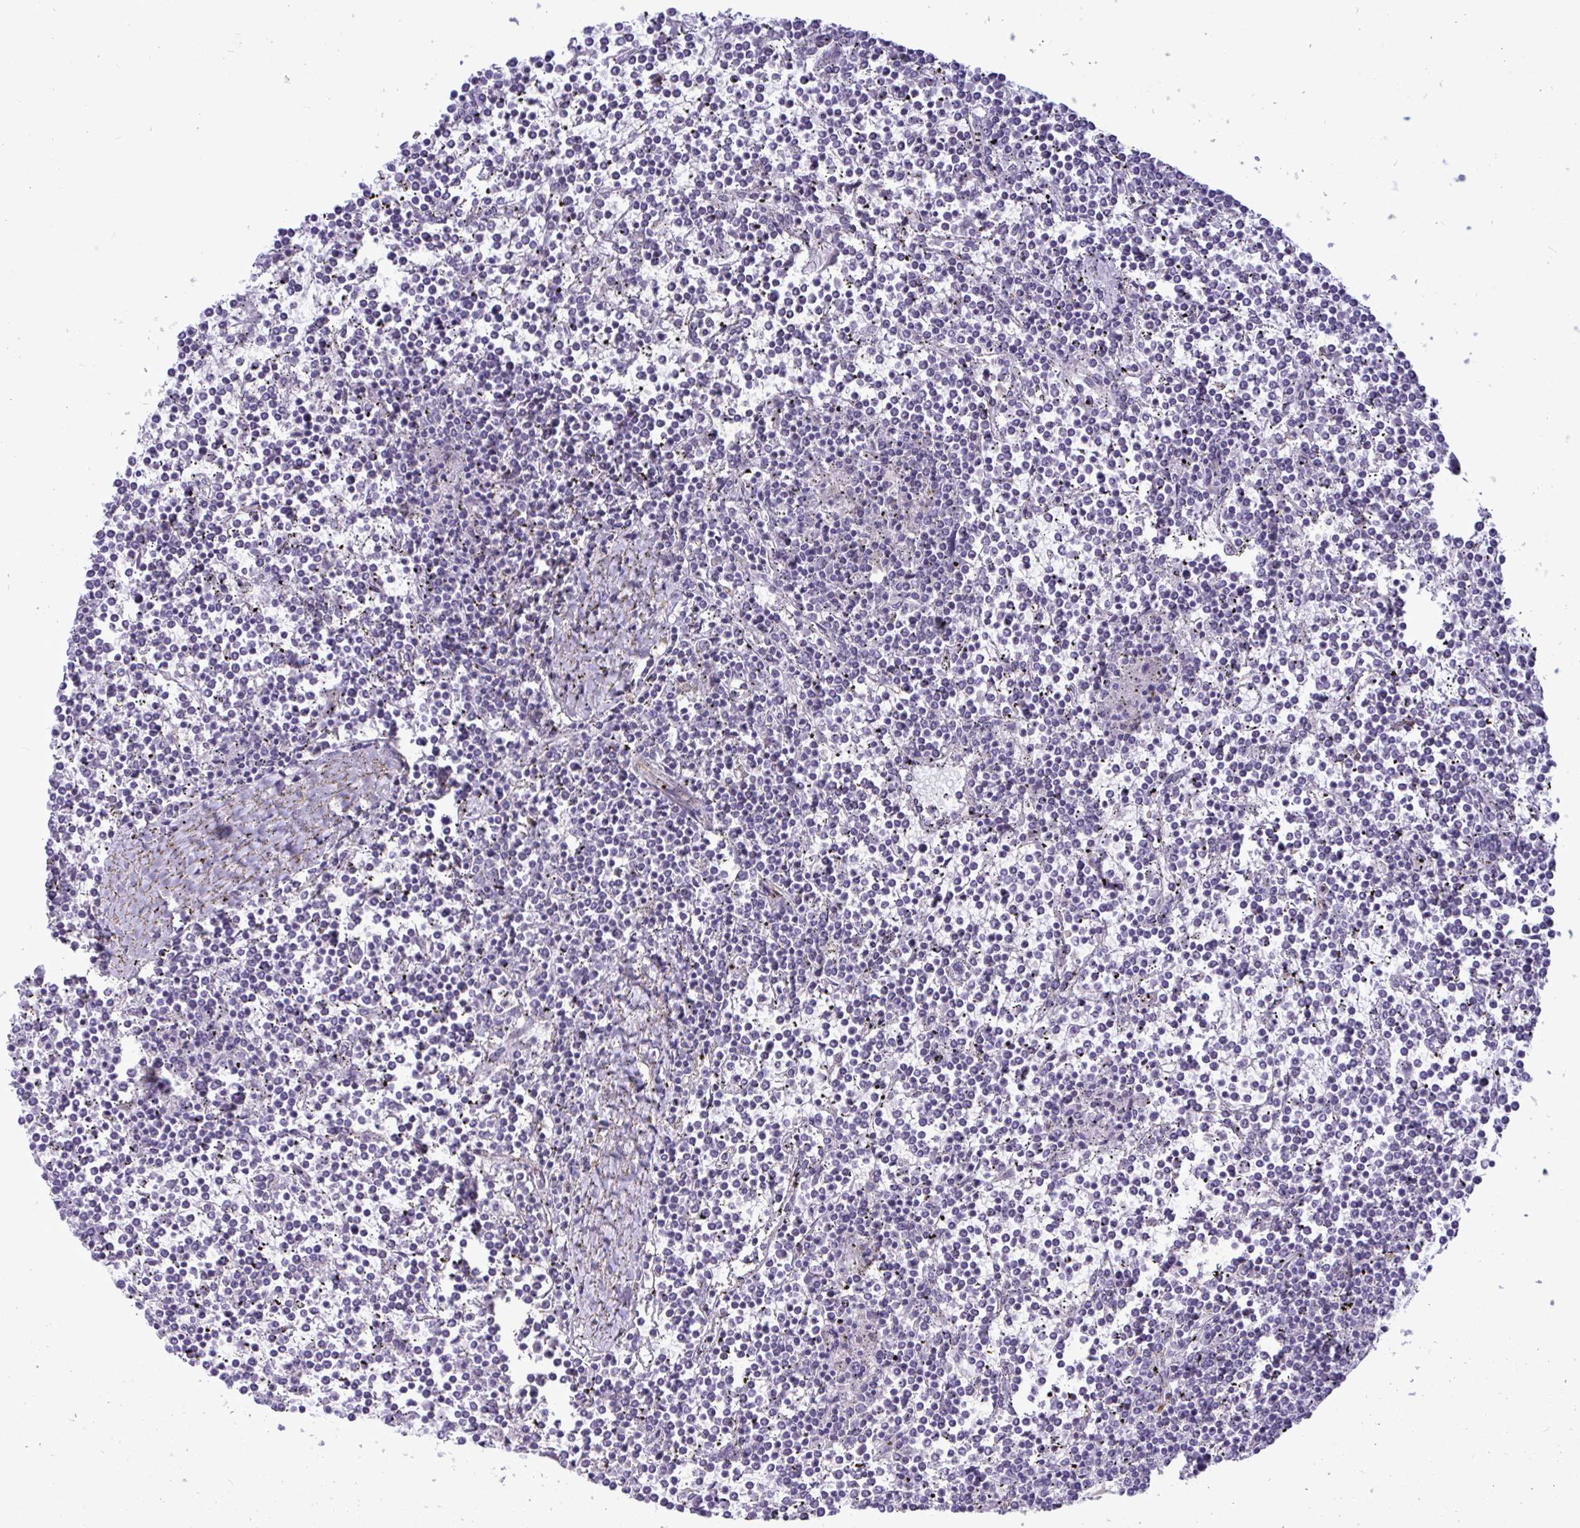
{"staining": {"intensity": "negative", "quantity": "none", "location": "none"}, "tissue": "lymphoma", "cell_type": "Tumor cells", "image_type": "cancer", "snomed": [{"axis": "morphology", "description": "Malignant lymphoma, non-Hodgkin's type, Low grade"}, {"axis": "topography", "description": "Spleen"}], "caption": "This is an immunohistochemistry (IHC) photomicrograph of human lymphoma. There is no positivity in tumor cells.", "gene": "EML1", "patient": {"sex": "female", "age": 19}}